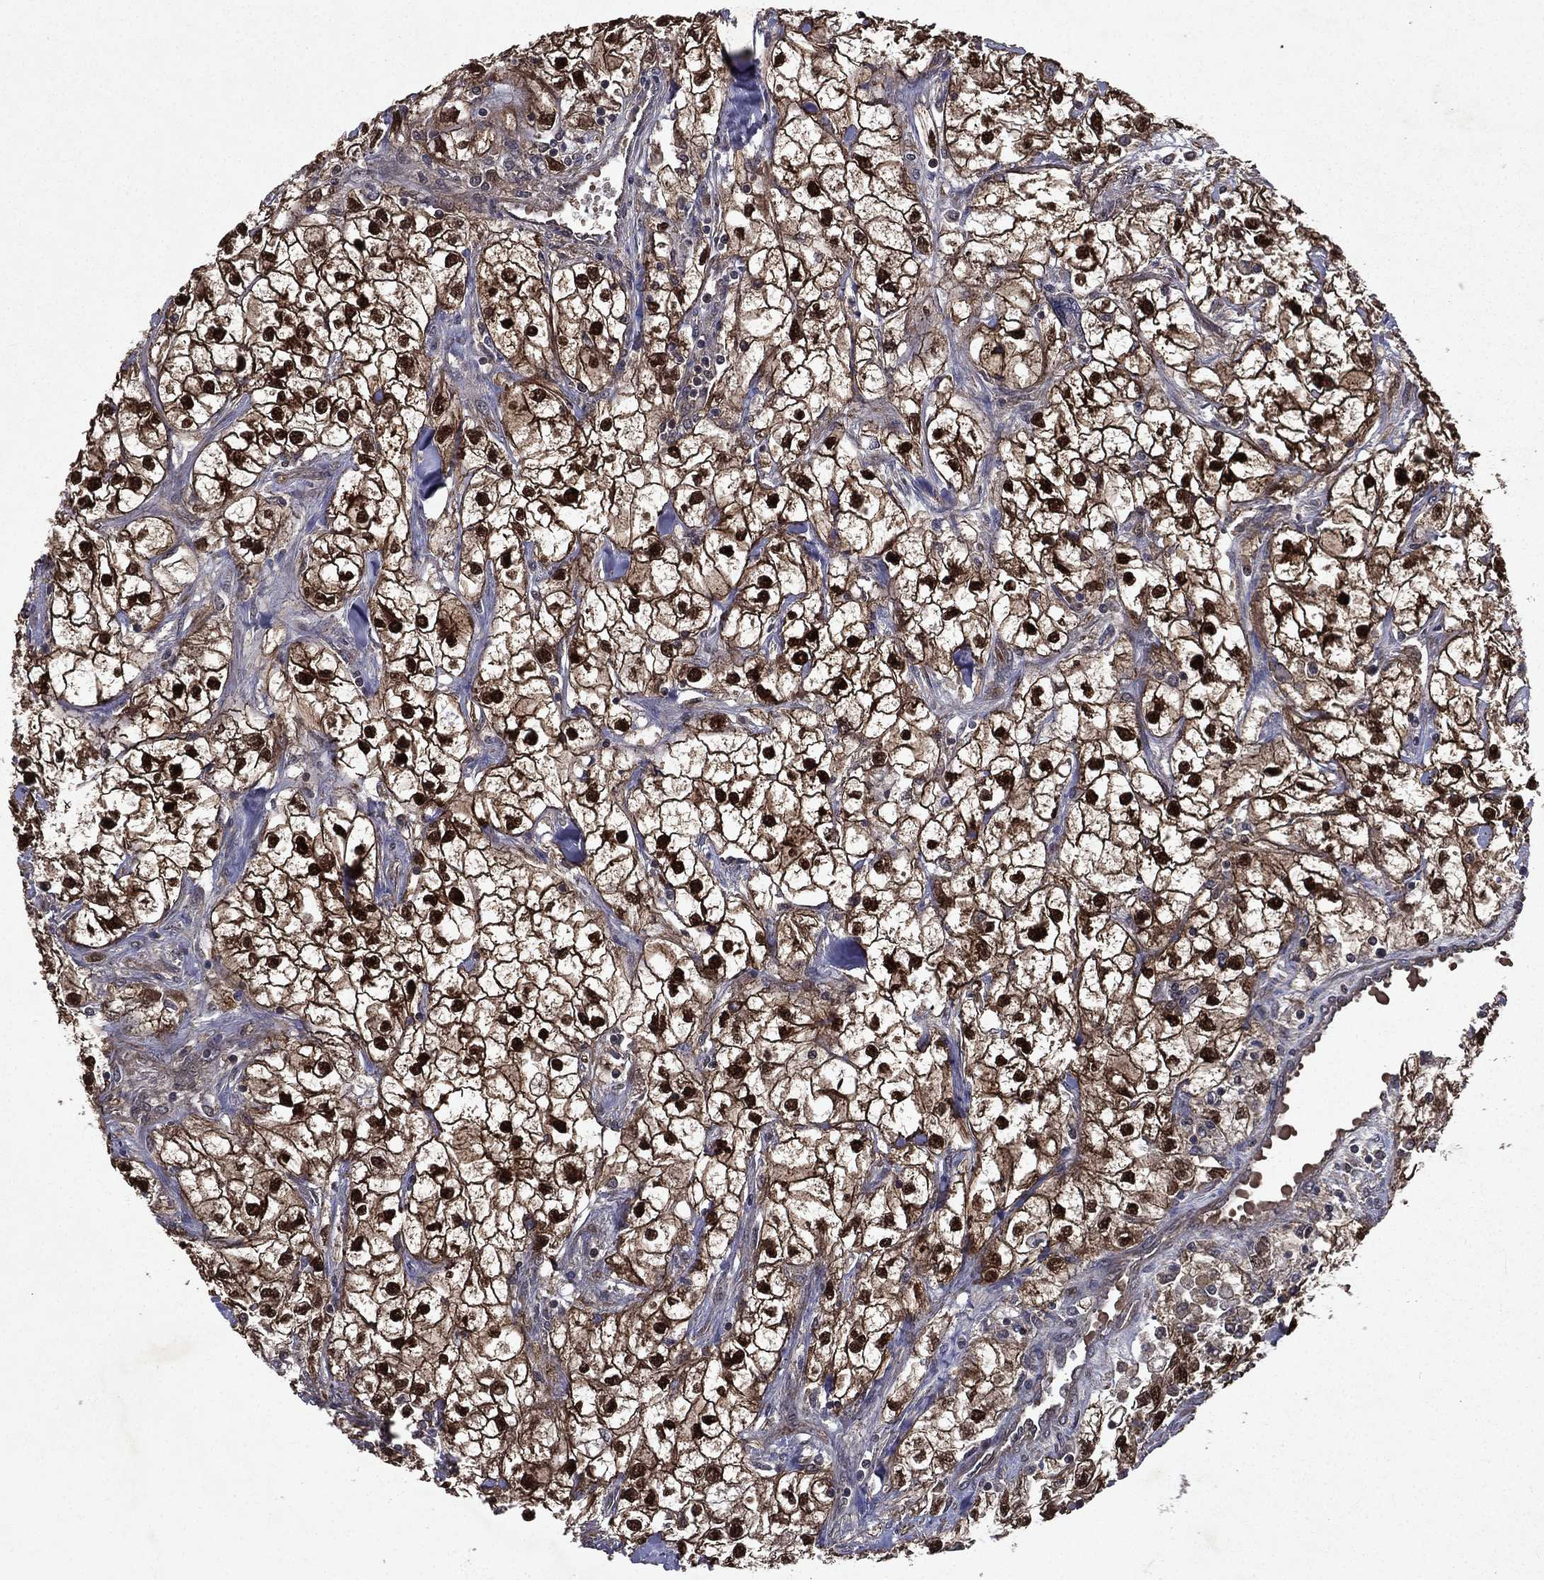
{"staining": {"intensity": "strong", "quantity": ">75%", "location": "cytoplasmic/membranous,nuclear"}, "tissue": "renal cancer", "cell_type": "Tumor cells", "image_type": "cancer", "snomed": [{"axis": "morphology", "description": "Adenocarcinoma, NOS"}, {"axis": "topography", "description": "Kidney"}], "caption": "Immunohistochemical staining of human renal adenocarcinoma shows high levels of strong cytoplasmic/membranous and nuclear protein staining in approximately >75% of tumor cells. The protein is shown in brown color, while the nuclei are stained blue.", "gene": "FGD1", "patient": {"sex": "male", "age": 59}}